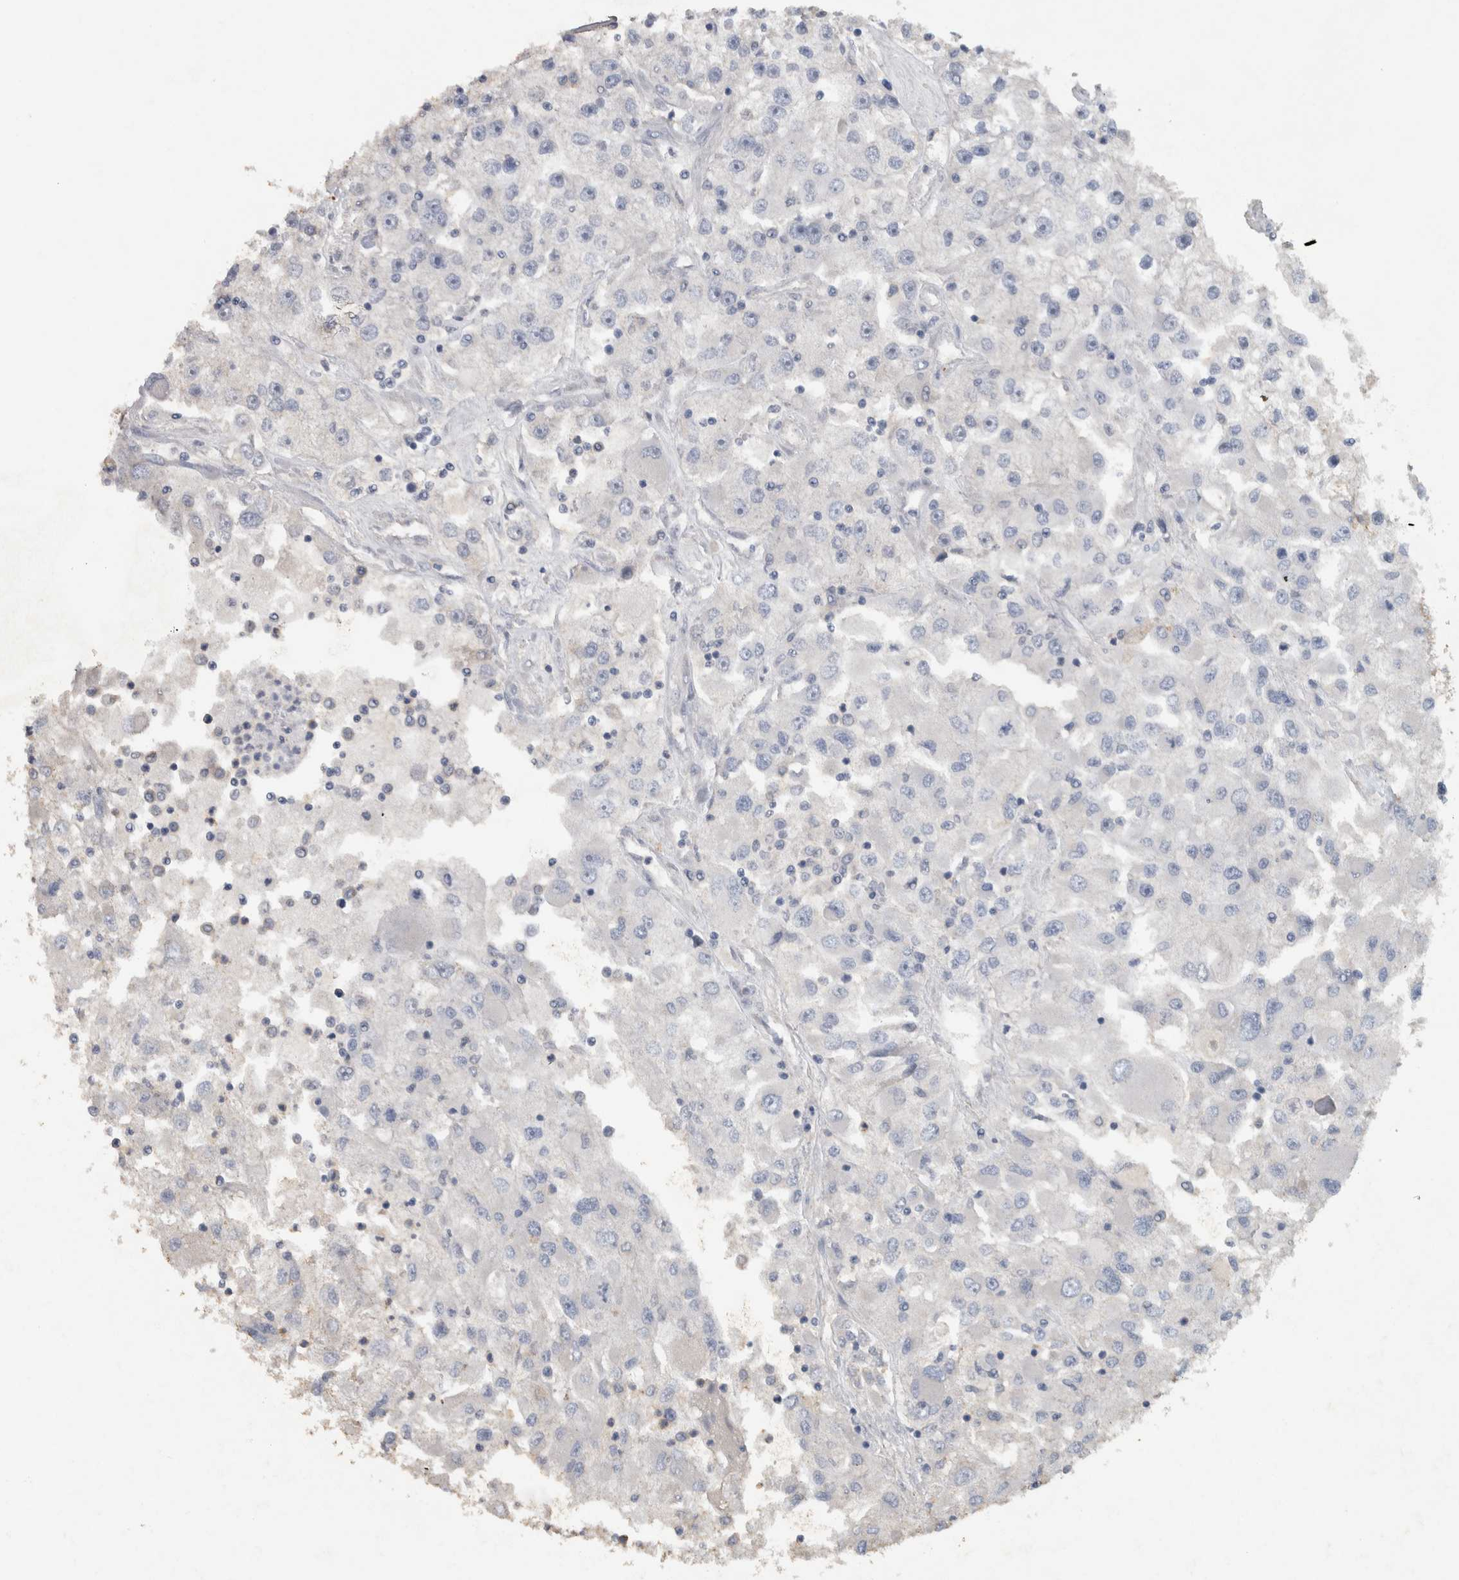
{"staining": {"intensity": "negative", "quantity": "none", "location": "none"}, "tissue": "renal cancer", "cell_type": "Tumor cells", "image_type": "cancer", "snomed": [{"axis": "morphology", "description": "Adenocarcinoma, NOS"}, {"axis": "topography", "description": "Kidney"}], "caption": "This photomicrograph is of adenocarcinoma (renal) stained with IHC to label a protein in brown with the nuclei are counter-stained blue. There is no expression in tumor cells.", "gene": "NT5C2", "patient": {"sex": "female", "age": 52}}